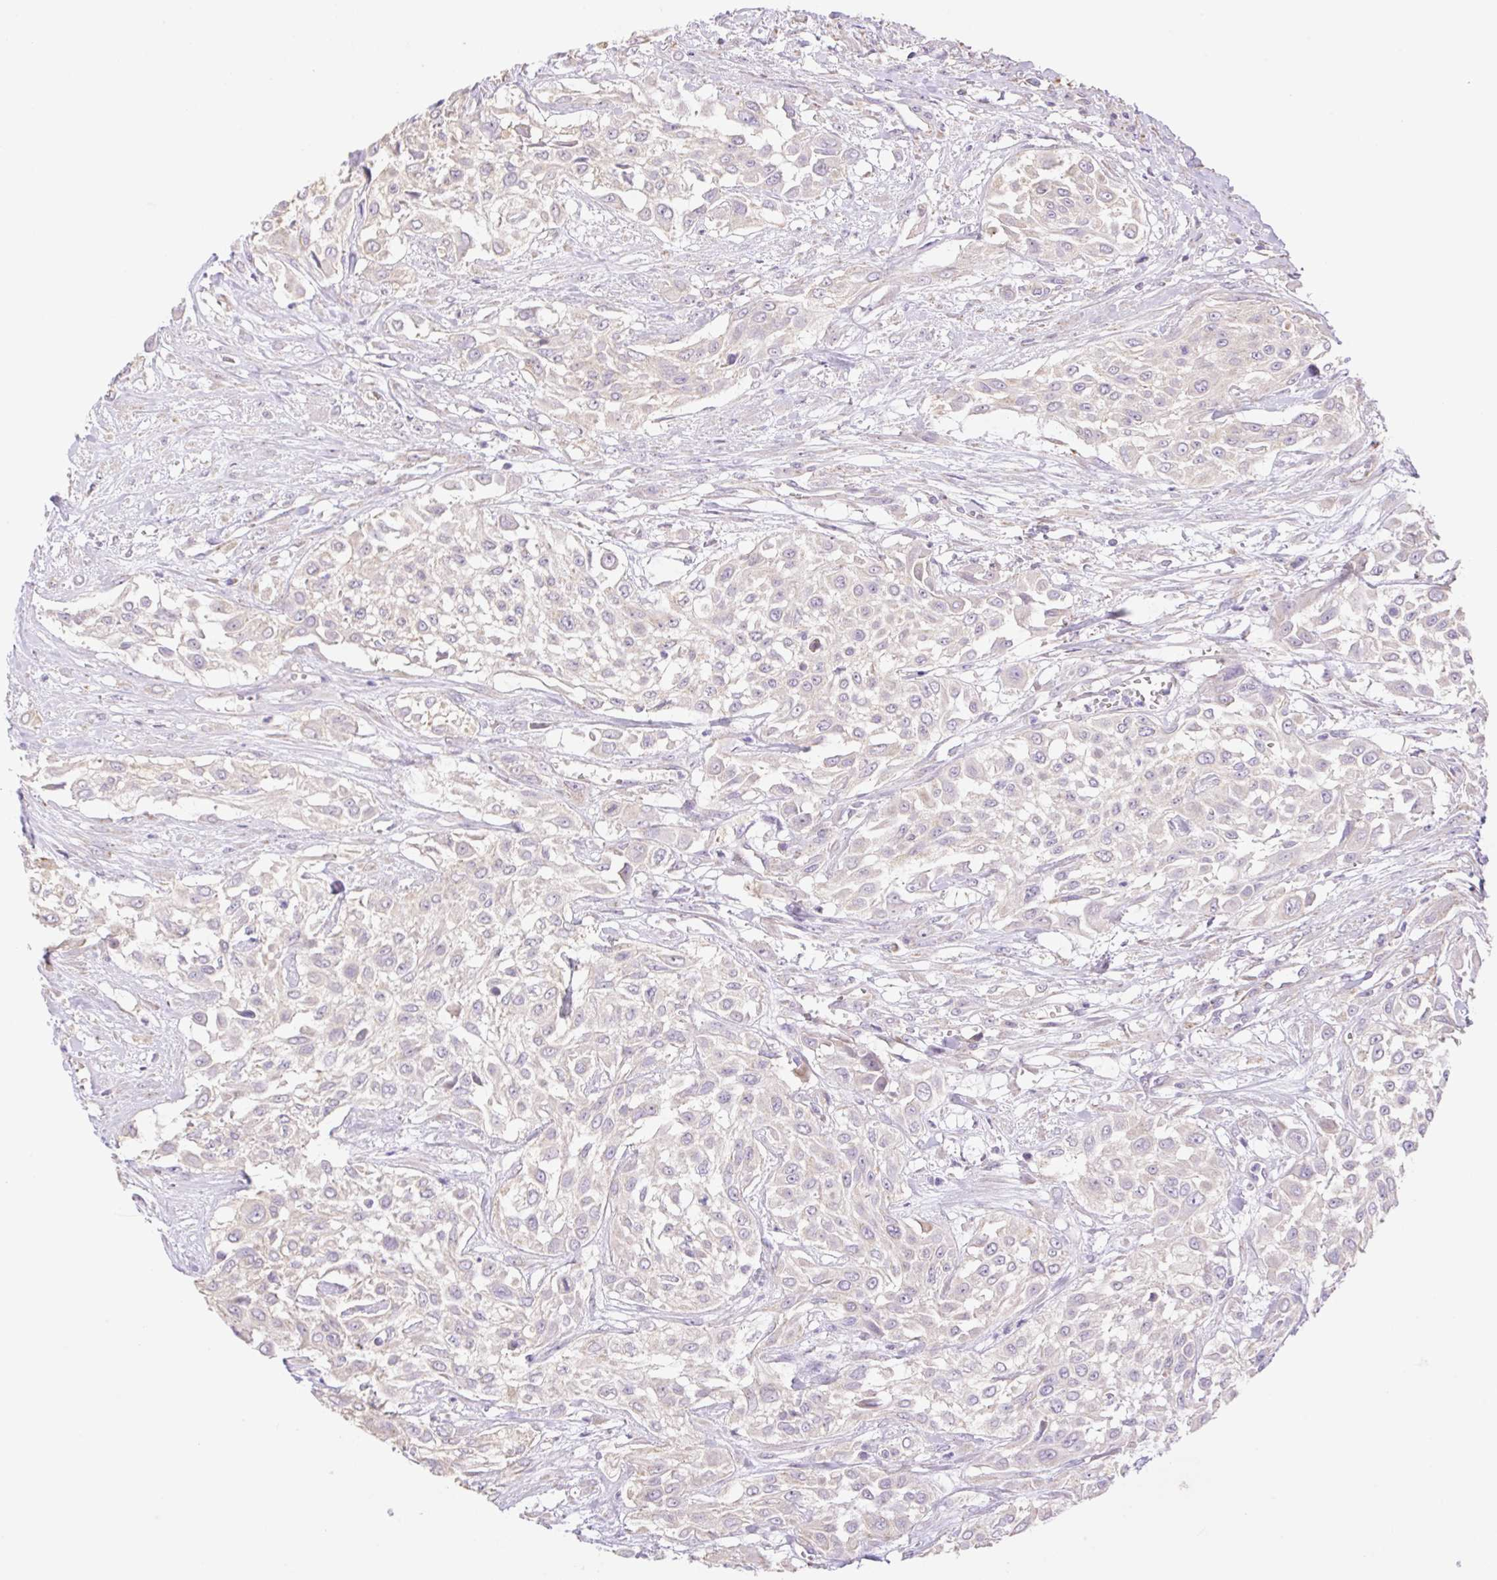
{"staining": {"intensity": "negative", "quantity": "none", "location": "none"}, "tissue": "urothelial cancer", "cell_type": "Tumor cells", "image_type": "cancer", "snomed": [{"axis": "morphology", "description": "Urothelial carcinoma, High grade"}, {"axis": "topography", "description": "Urinary bladder"}], "caption": "Histopathology image shows no significant protein expression in tumor cells of urothelial cancer.", "gene": "COPZ2", "patient": {"sex": "male", "age": 57}}